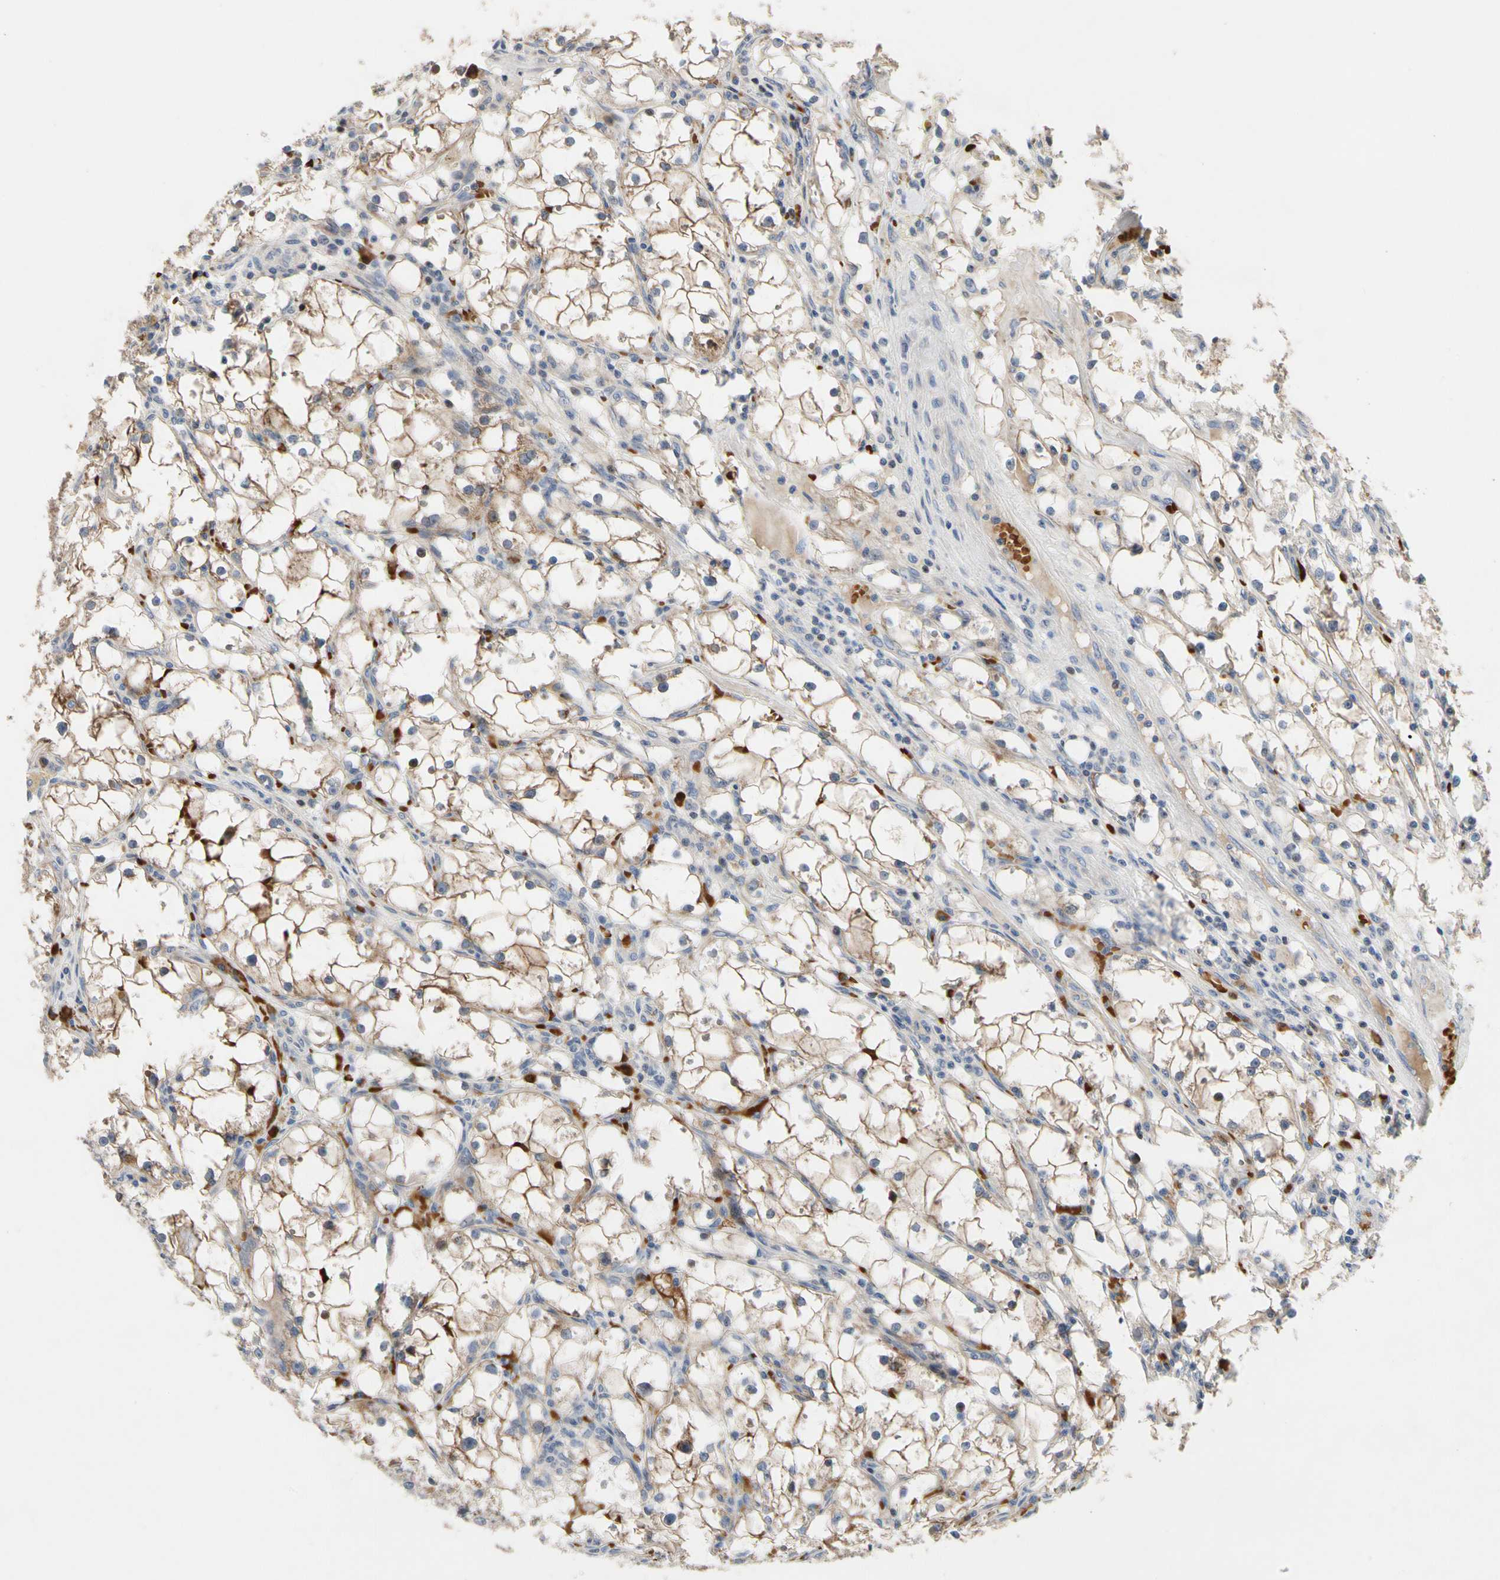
{"staining": {"intensity": "weak", "quantity": ">75%", "location": "cytoplasmic/membranous"}, "tissue": "renal cancer", "cell_type": "Tumor cells", "image_type": "cancer", "snomed": [{"axis": "morphology", "description": "Adenocarcinoma, NOS"}, {"axis": "topography", "description": "Kidney"}], "caption": "The immunohistochemical stain highlights weak cytoplasmic/membranous expression in tumor cells of renal cancer (adenocarcinoma) tissue.", "gene": "HMGCR", "patient": {"sex": "male", "age": 56}}